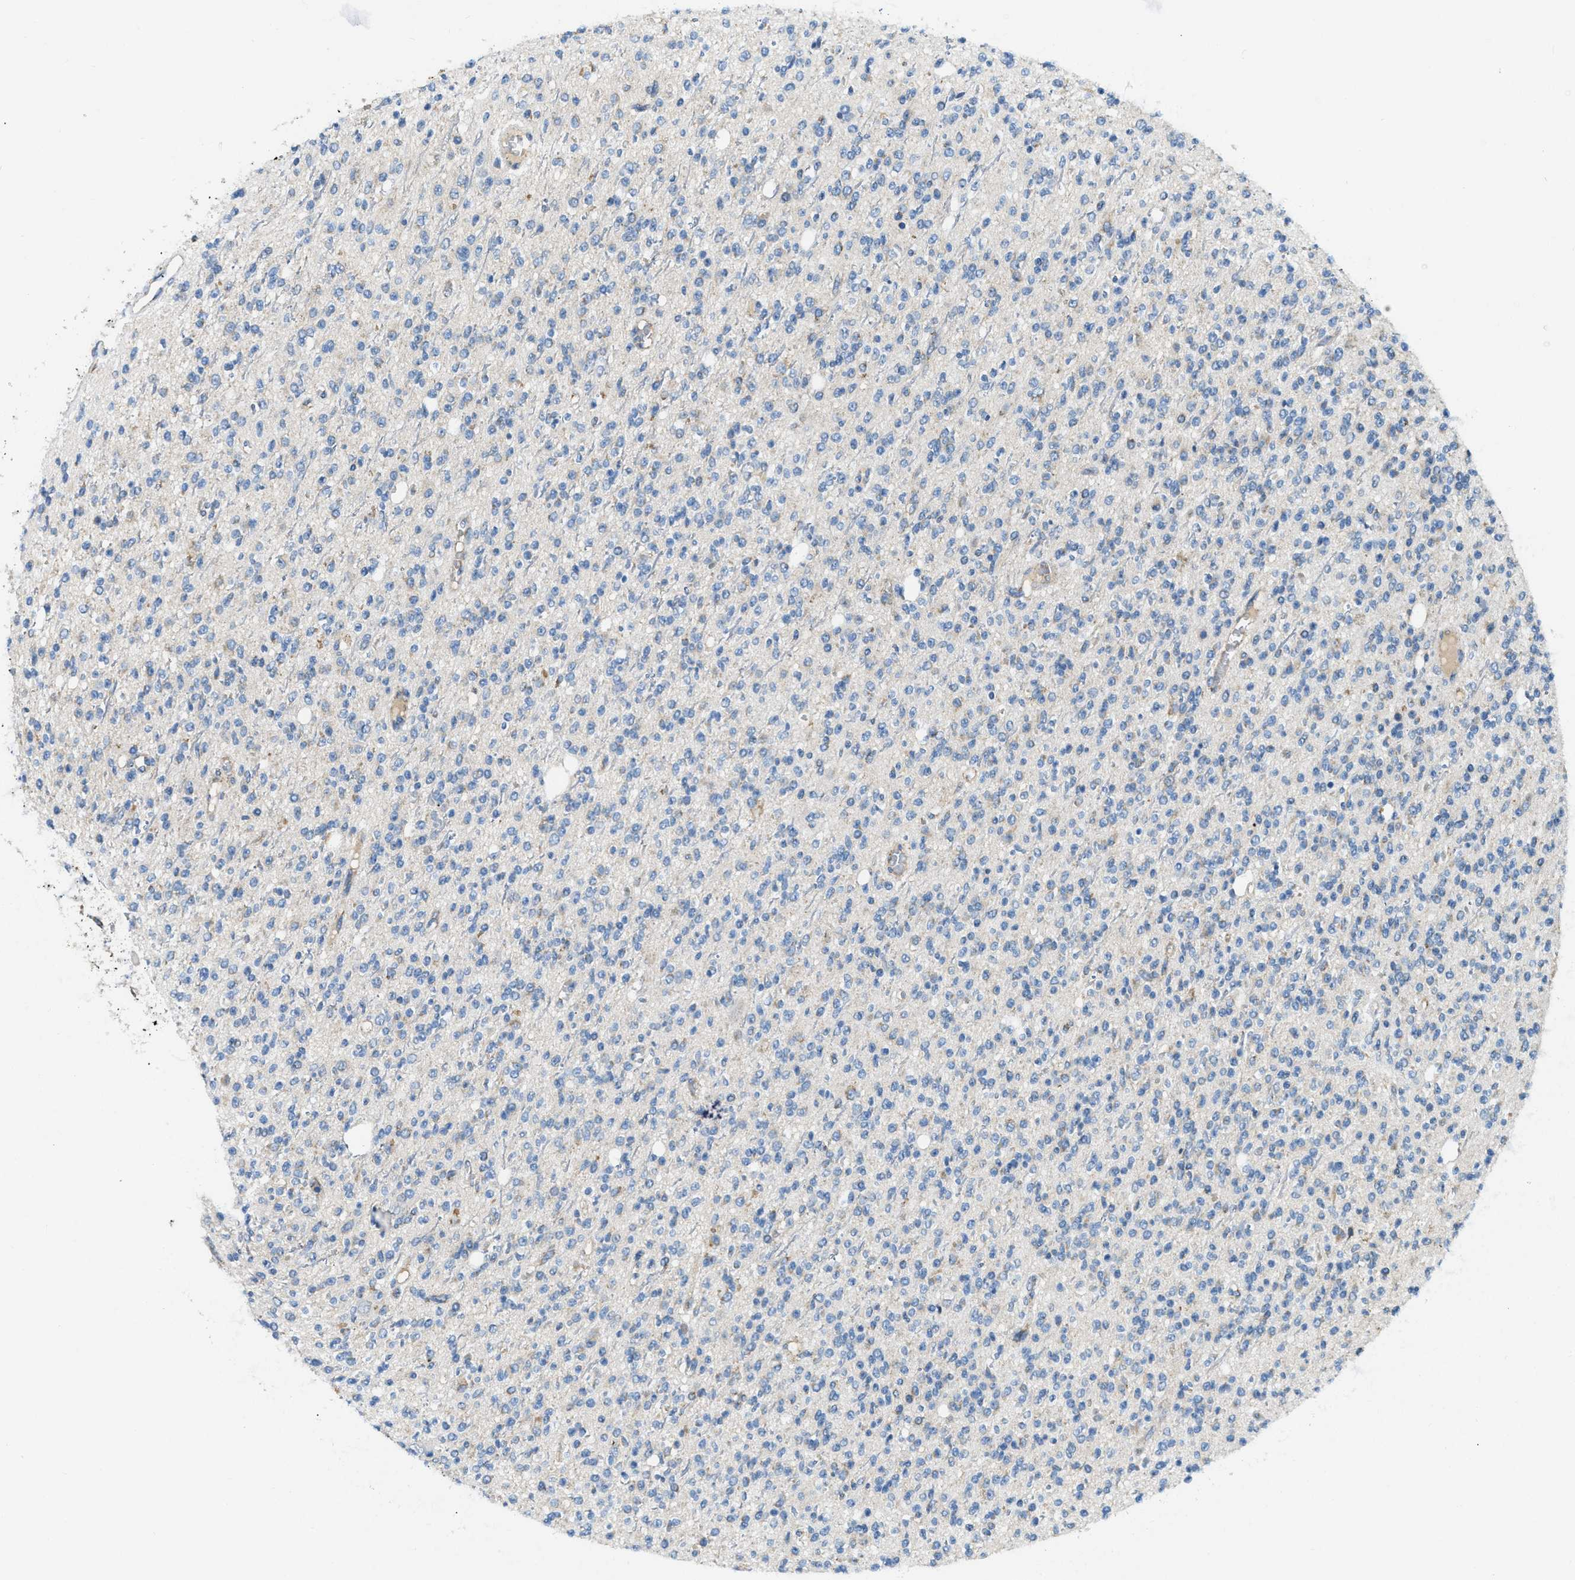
{"staining": {"intensity": "weak", "quantity": "<25%", "location": "cytoplasmic/membranous"}, "tissue": "glioma", "cell_type": "Tumor cells", "image_type": "cancer", "snomed": [{"axis": "morphology", "description": "Glioma, malignant, High grade"}, {"axis": "topography", "description": "Brain"}], "caption": "Glioma was stained to show a protein in brown. There is no significant expression in tumor cells.", "gene": "ACADVL", "patient": {"sex": "male", "age": 34}}